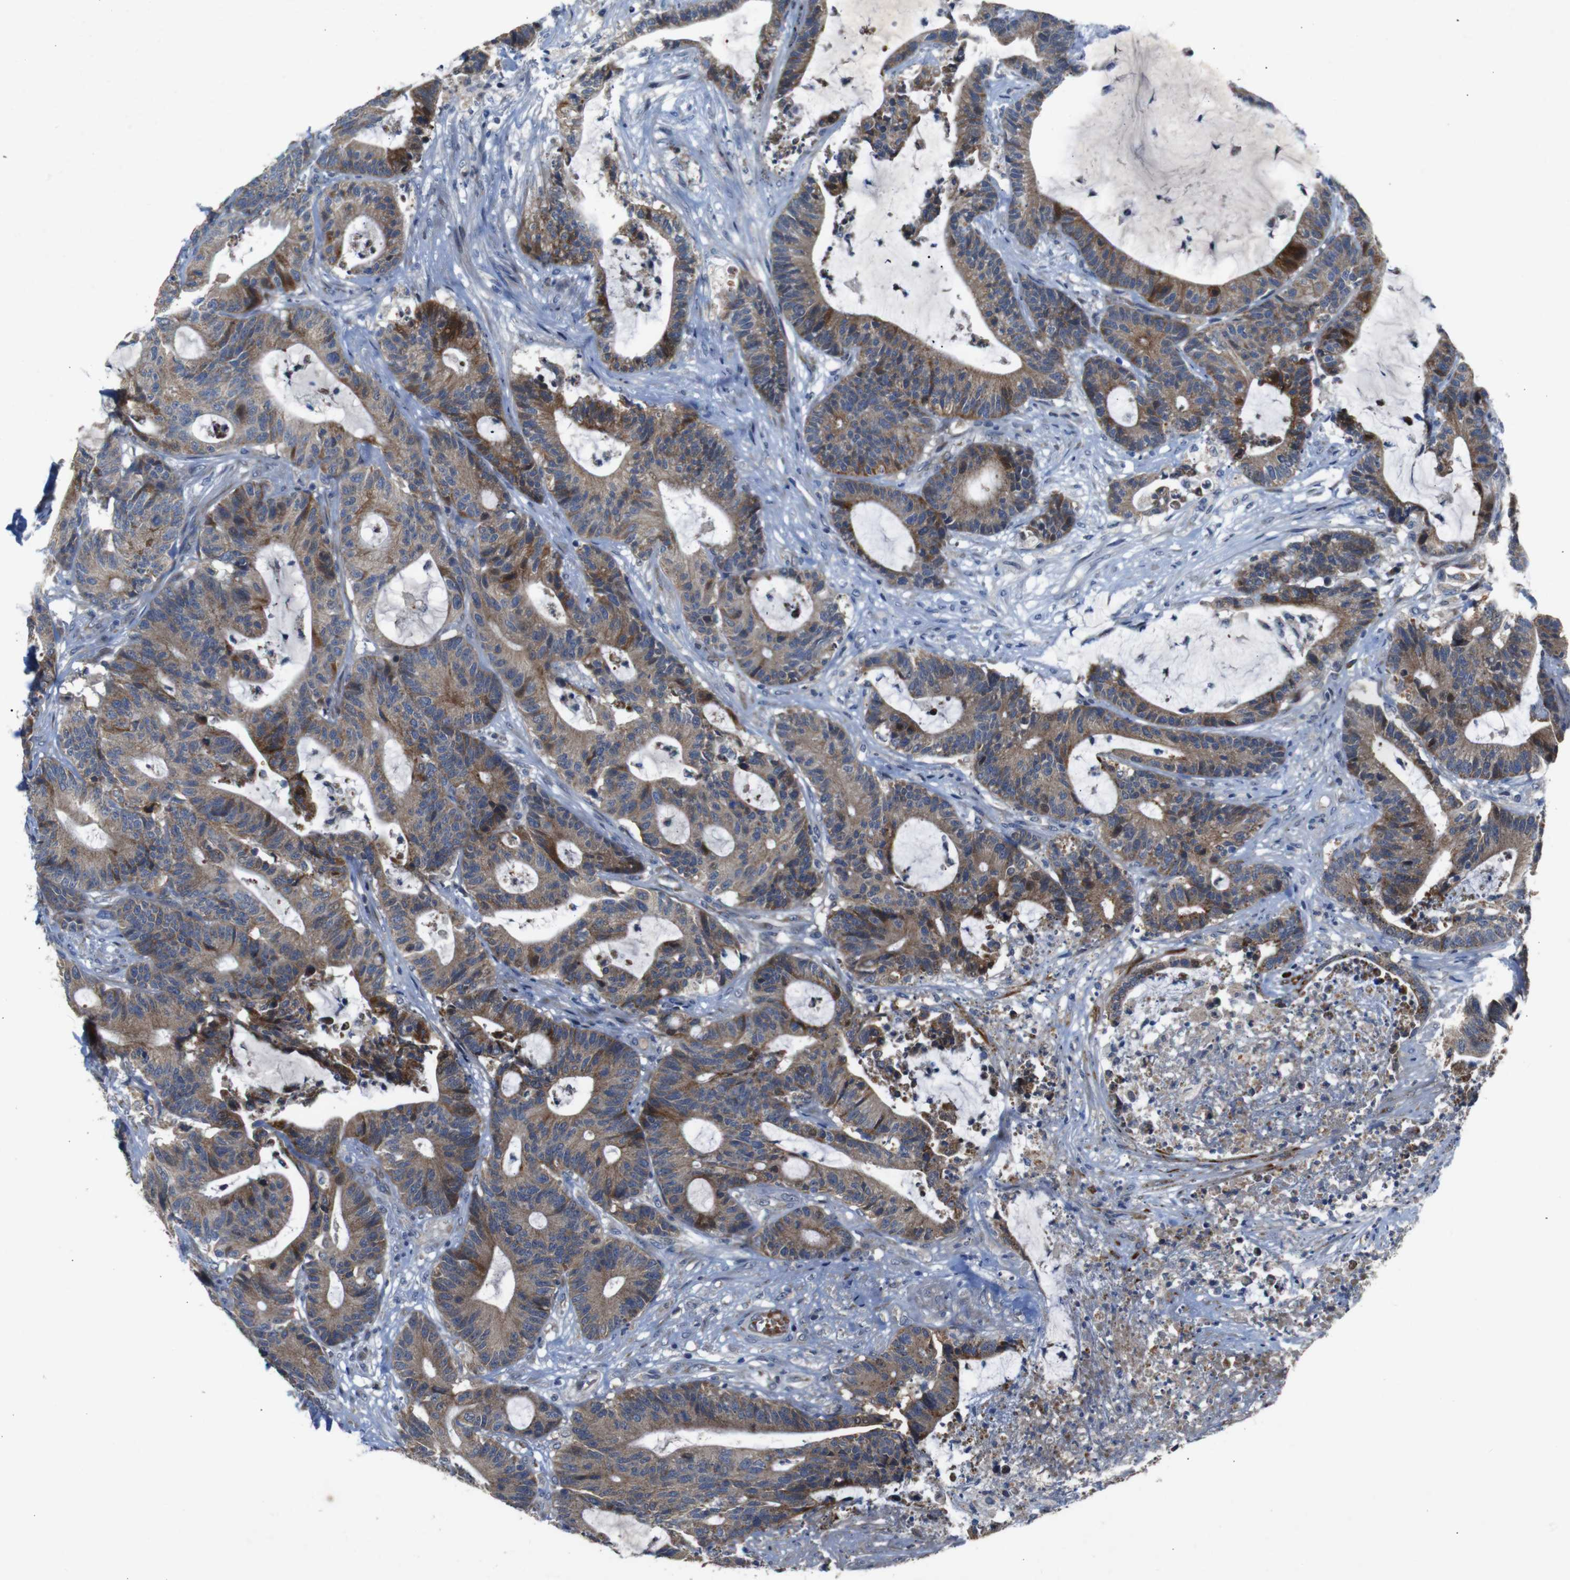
{"staining": {"intensity": "moderate", "quantity": ">75%", "location": "cytoplasmic/membranous"}, "tissue": "colorectal cancer", "cell_type": "Tumor cells", "image_type": "cancer", "snomed": [{"axis": "morphology", "description": "Adenocarcinoma, NOS"}, {"axis": "topography", "description": "Colon"}], "caption": "Colorectal adenocarcinoma stained with a brown dye exhibits moderate cytoplasmic/membranous positive positivity in about >75% of tumor cells.", "gene": "CHST10", "patient": {"sex": "female", "age": 84}}